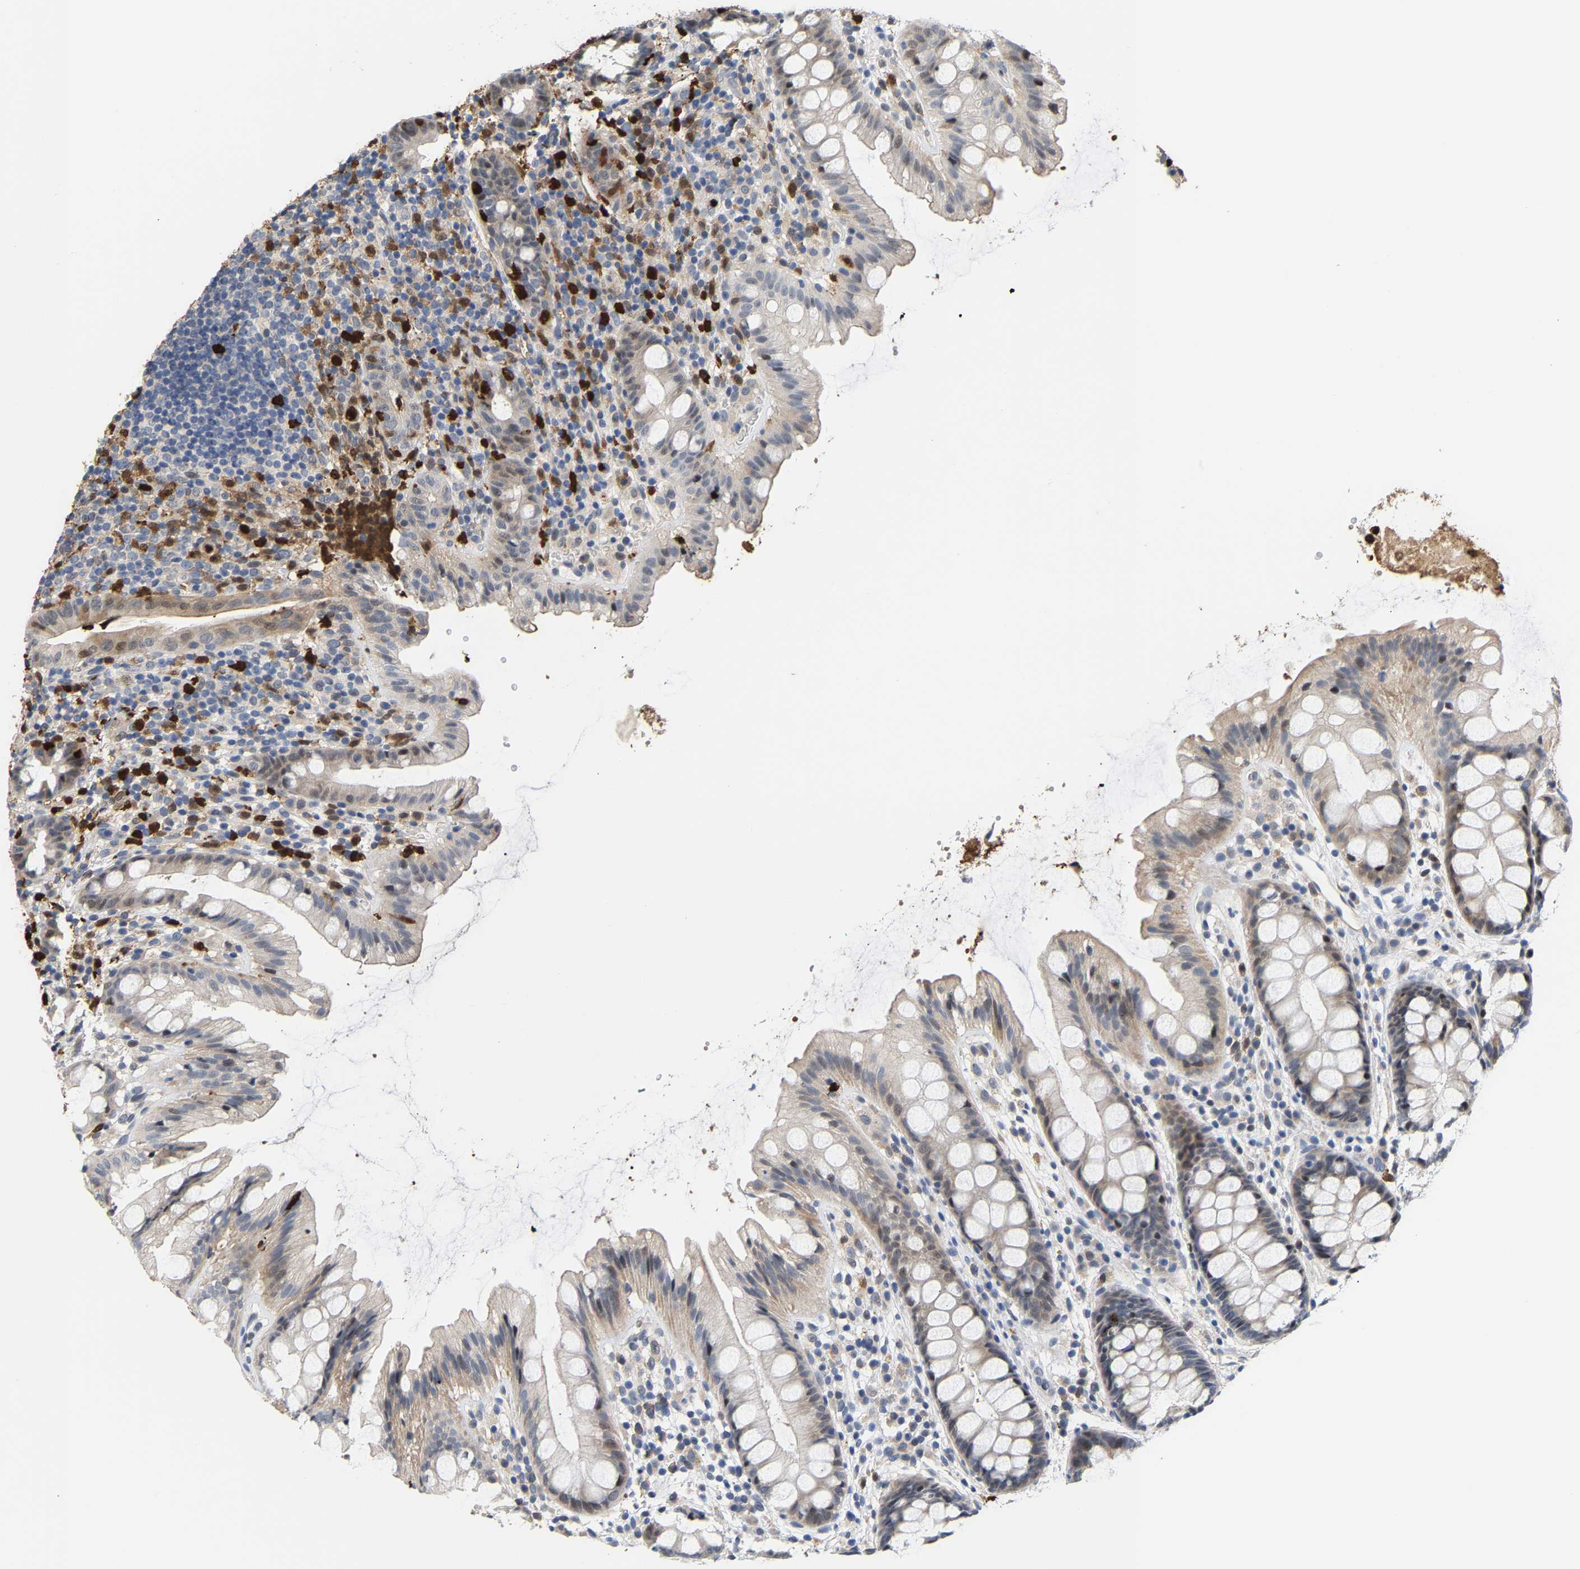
{"staining": {"intensity": "weak", "quantity": "<25%", "location": "cytoplasmic/membranous"}, "tissue": "rectum", "cell_type": "Glandular cells", "image_type": "normal", "snomed": [{"axis": "morphology", "description": "Normal tissue, NOS"}, {"axis": "topography", "description": "Rectum"}], "caption": "Unremarkable rectum was stained to show a protein in brown. There is no significant expression in glandular cells. Brightfield microscopy of immunohistochemistry (IHC) stained with DAB (brown) and hematoxylin (blue), captured at high magnification.", "gene": "TDRD7", "patient": {"sex": "female", "age": 65}}